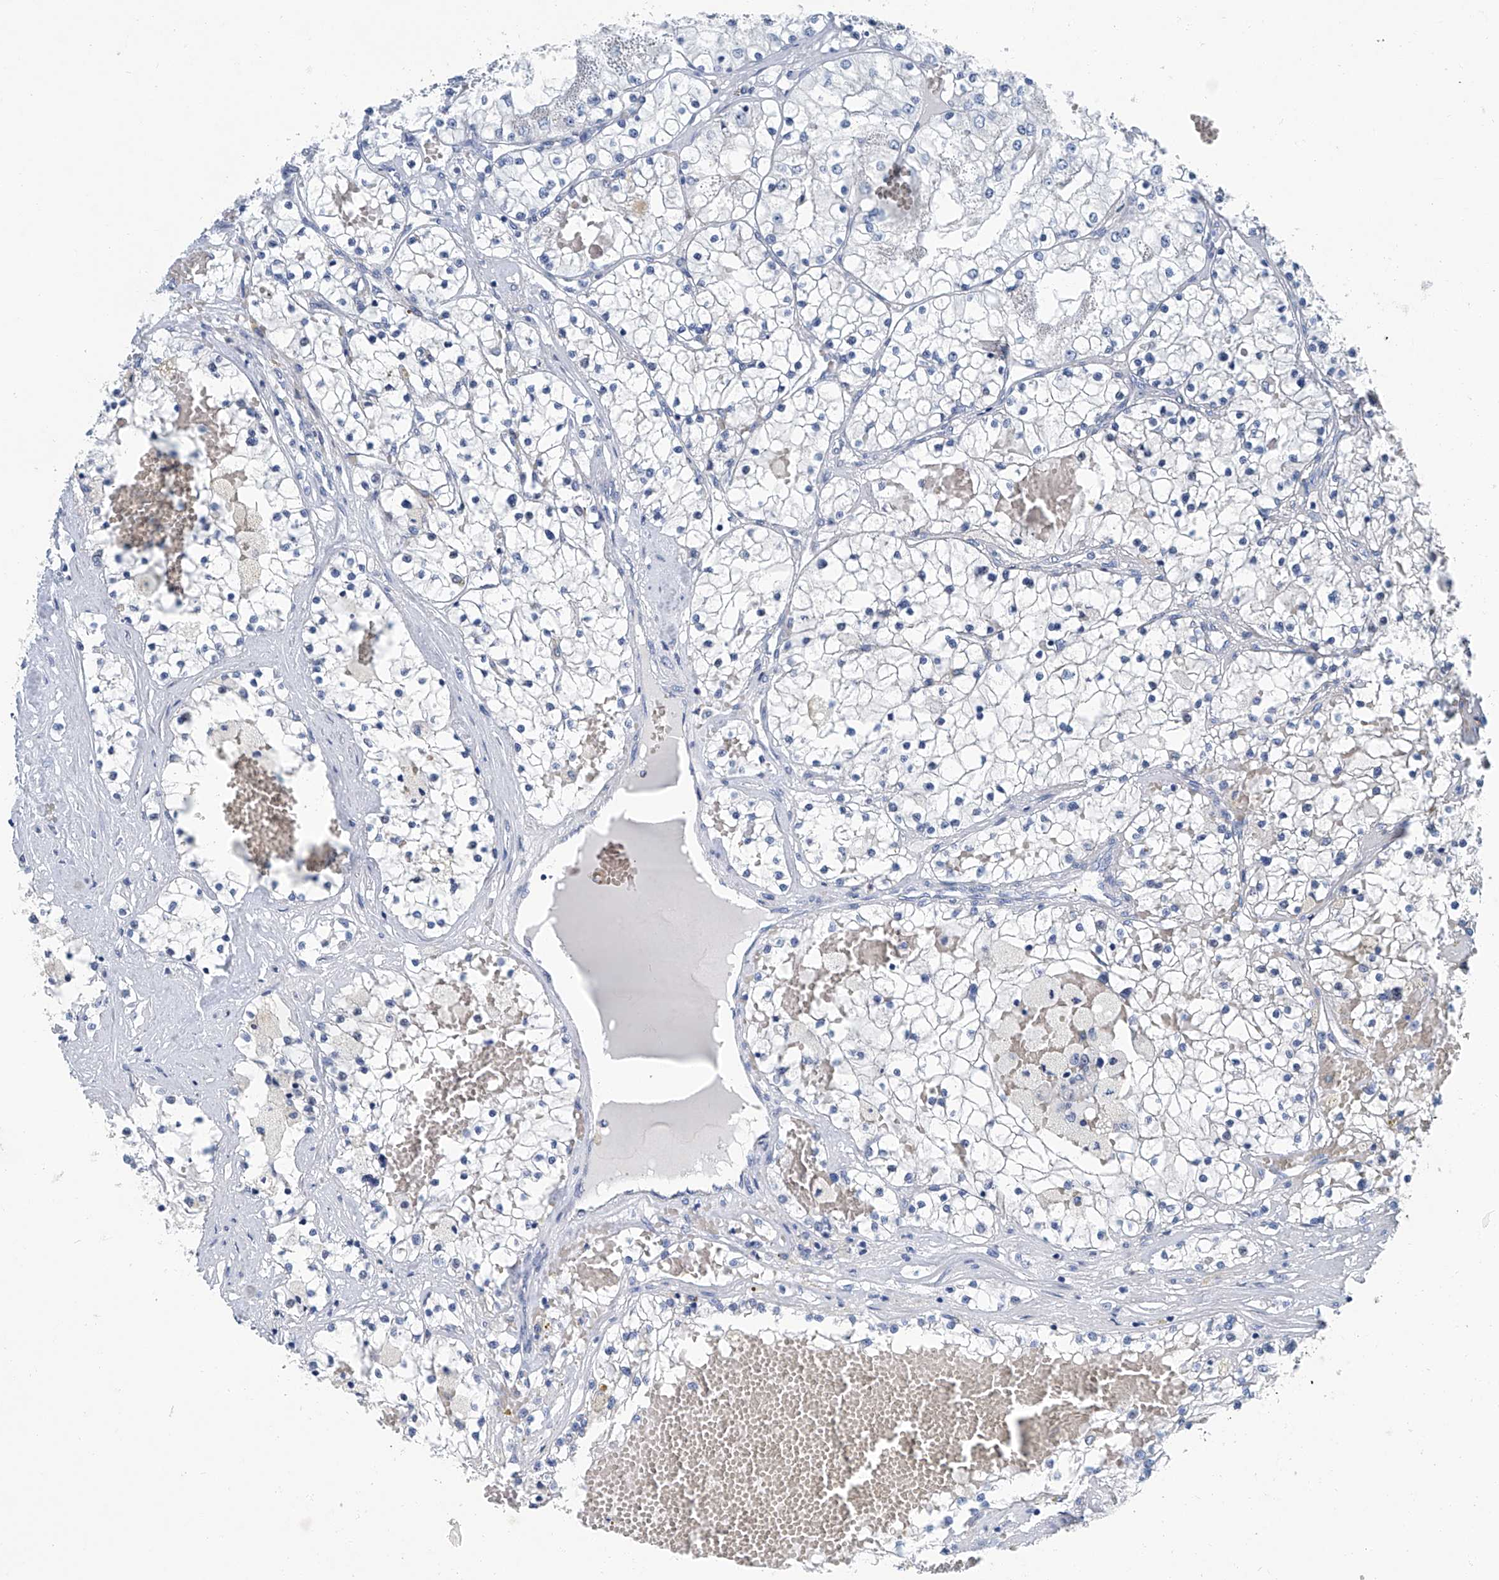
{"staining": {"intensity": "negative", "quantity": "none", "location": "none"}, "tissue": "renal cancer", "cell_type": "Tumor cells", "image_type": "cancer", "snomed": [{"axis": "morphology", "description": "Normal tissue, NOS"}, {"axis": "morphology", "description": "Adenocarcinoma, NOS"}, {"axis": "topography", "description": "Kidney"}], "caption": "High power microscopy histopathology image of an immunohistochemistry (IHC) photomicrograph of adenocarcinoma (renal), revealing no significant staining in tumor cells.", "gene": "CYP2A7", "patient": {"sex": "male", "age": 68}}